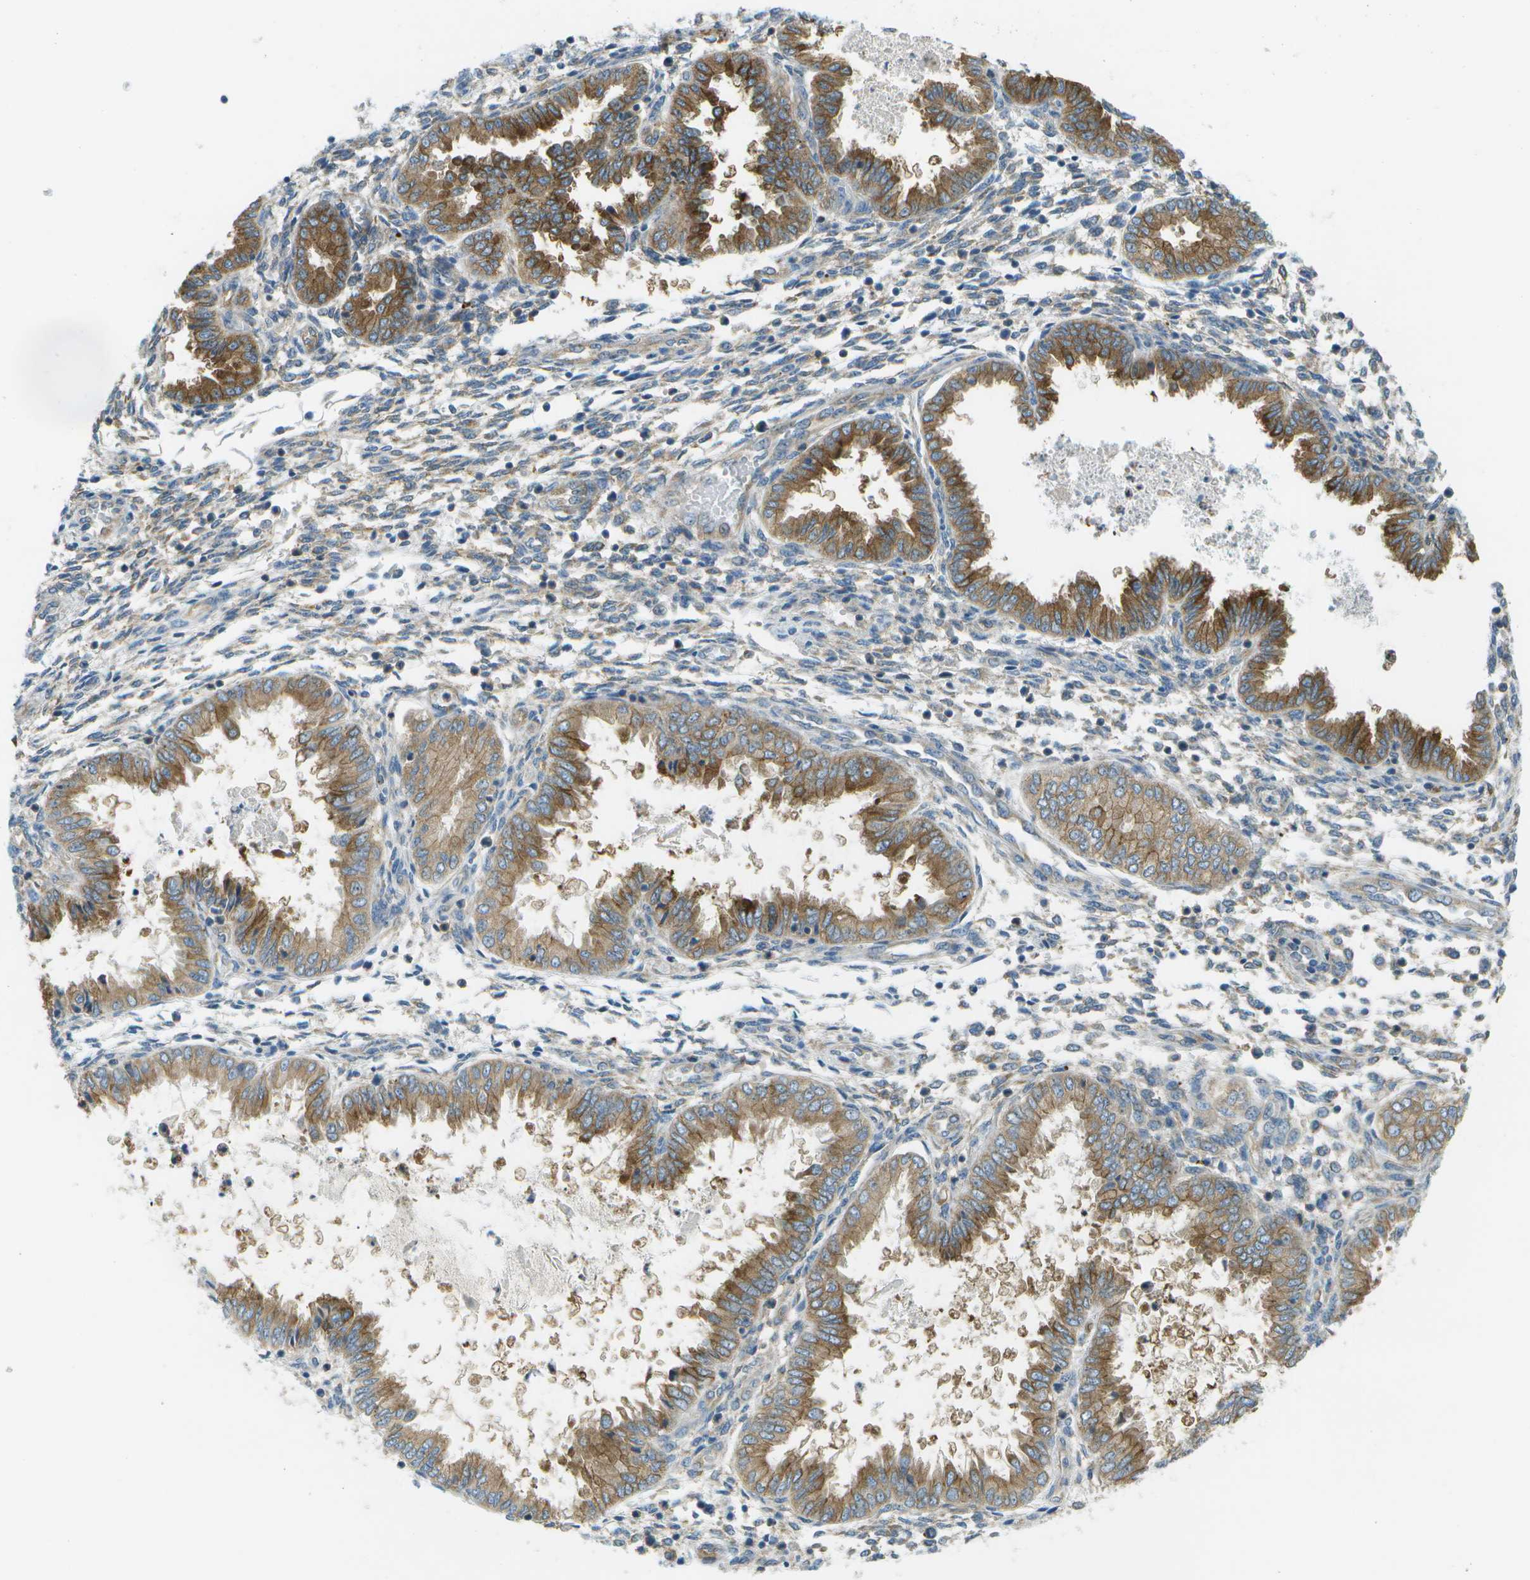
{"staining": {"intensity": "negative", "quantity": "none", "location": "none"}, "tissue": "endometrium", "cell_type": "Cells in endometrial stroma", "image_type": "normal", "snomed": [{"axis": "morphology", "description": "Normal tissue, NOS"}, {"axis": "topography", "description": "Endometrium"}], "caption": "High power microscopy image of an immunohistochemistry micrograph of unremarkable endometrium, revealing no significant staining in cells in endometrial stroma. (Immunohistochemistry (ihc), brightfield microscopy, high magnification).", "gene": "WNK2", "patient": {"sex": "female", "age": 33}}